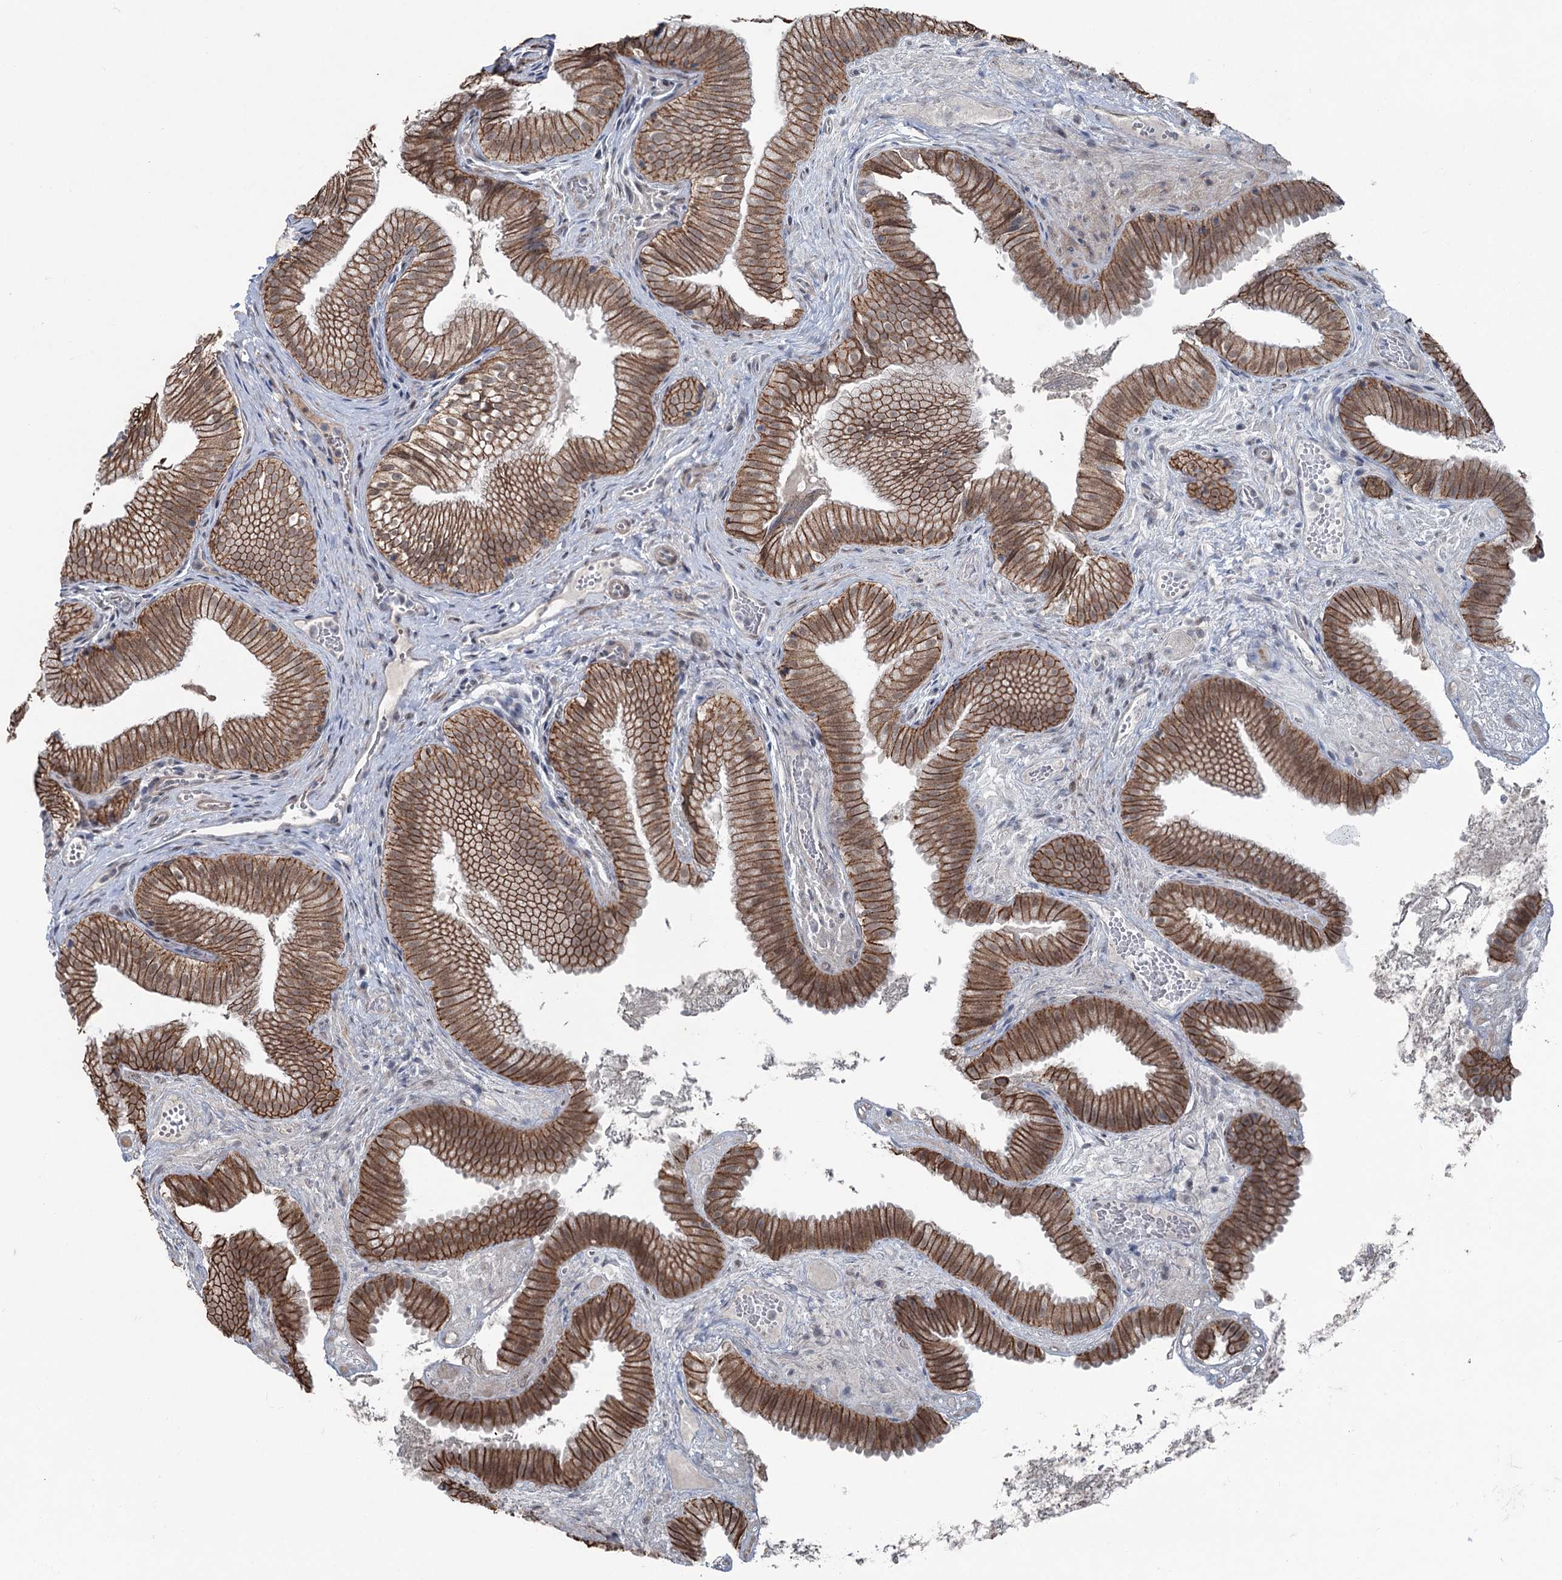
{"staining": {"intensity": "strong", "quantity": ">75%", "location": "cytoplasmic/membranous"}, "tissue": "gallbladder", "cell_type": "Glandular cells", "image_type": "normal", "snomed": [{"axis": "morphology", "description": "Normal tissue, NOS"}, {"axis": "topography", "description": "Gallbladder"}], "caption": "Immunohistochemistry (IHC) photomicrograph of unremarkable human gallbladder stained for a protein (brown), which shows high levels of strong cytoplasmic/membranous positivity in approximately >75% of glandular cells.", "gene": "FAM120B", "patient": {"sex": "female", "age": 30}}